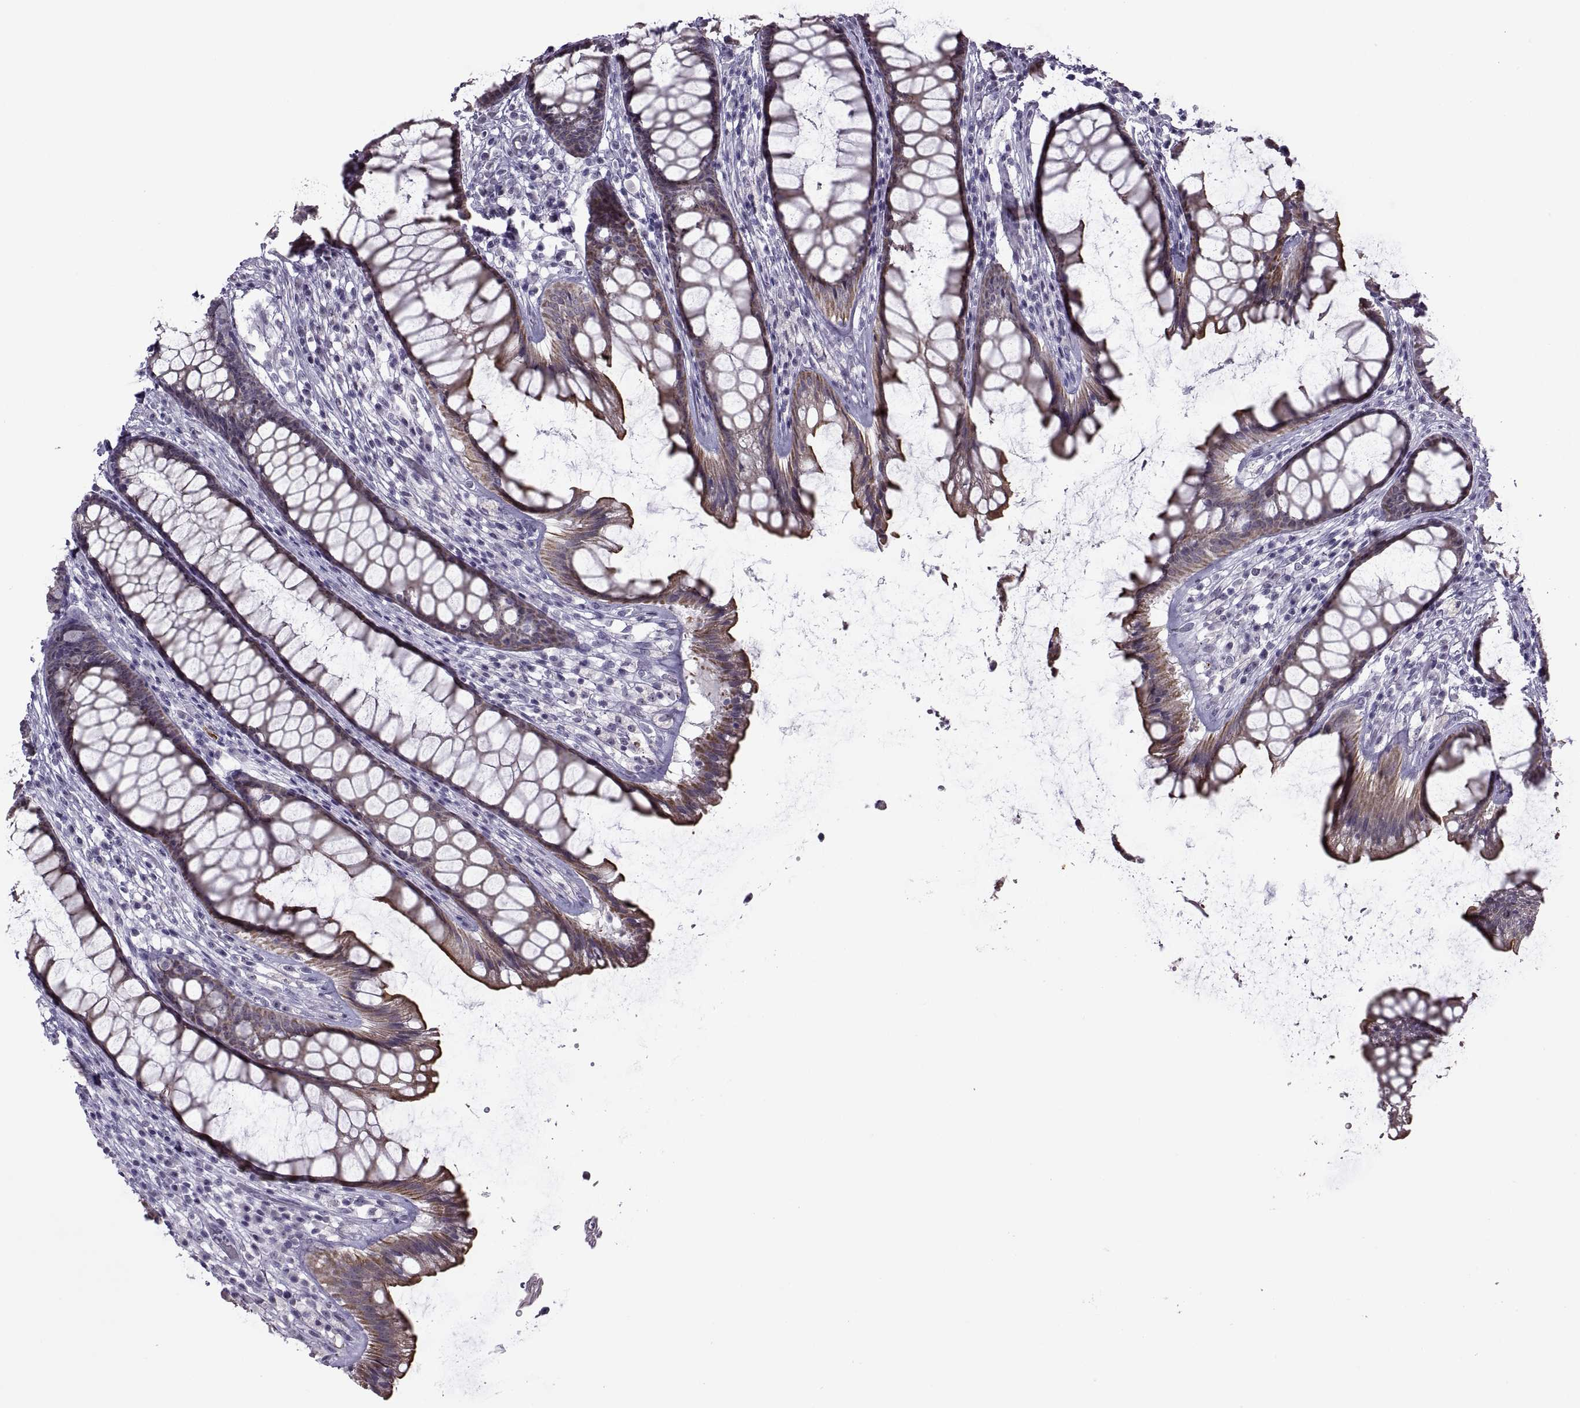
{"staining": {"intensity": "moderate", "quantity": ">75%", "location": "cytoplasmic/membranous"}, "tissue": "rectum", "cell_type": "Glandular cells", "image_type": "normal", "snomed": [{"axis": "morphology", "description": "Normal tissue, NOS"}, {"axis": "topography", "description": "Rectum"}], "caption": "IHC (DAB) staining of normal human rectum reveals moderate cytoplasmic/membranous protein positivity in approximately >75% of glandular cells. Using DAB (3,3'-diaminobenzidine) (brown) and hematoxylin (blue) stains, captured at high magnification using brightfield microscopy.", "gene": "ASIC2", "patient": {"sex": "male", "age": 72}}